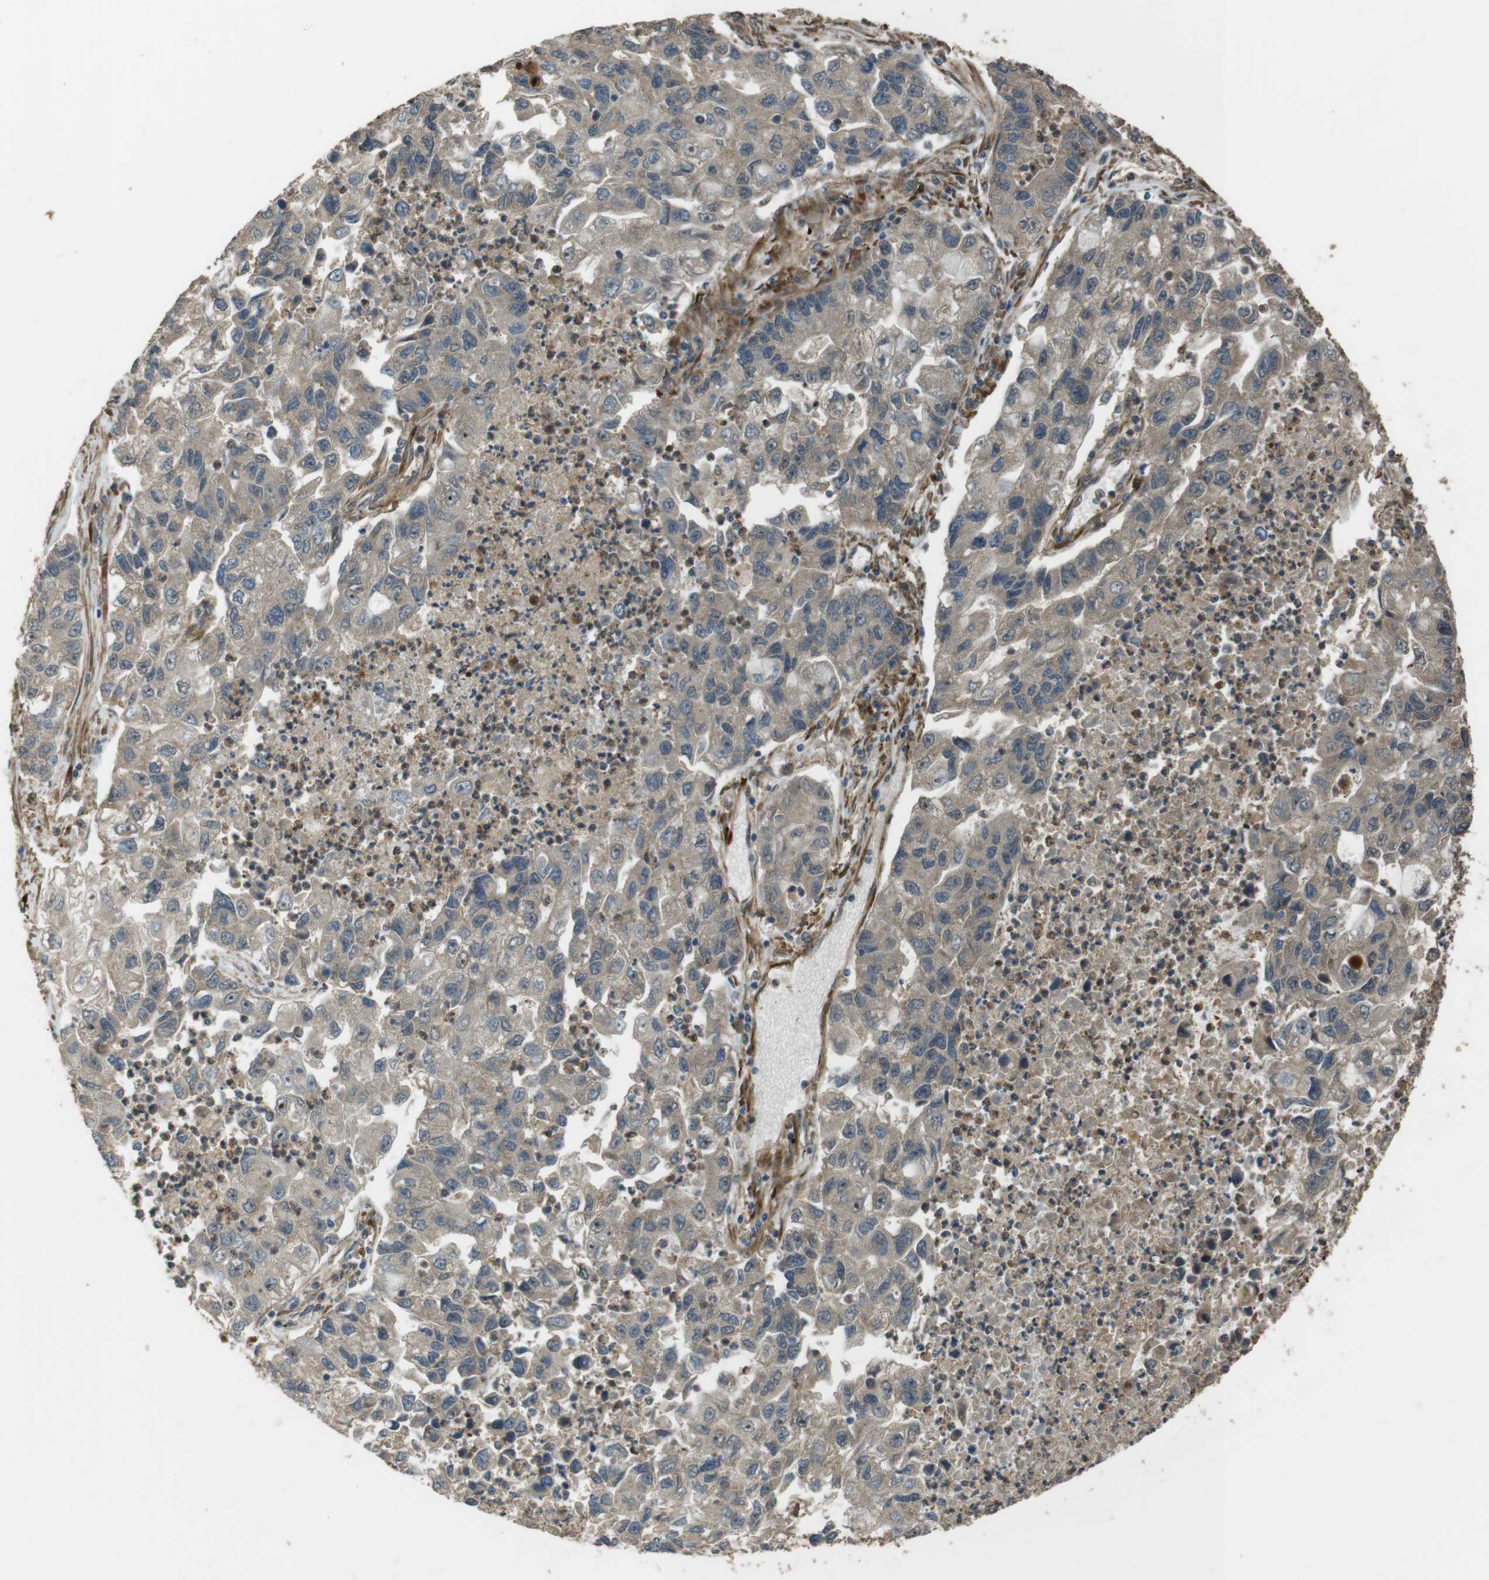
{"staining": {"intensity": "weak", "quantity": ">75%", "location": "cytoplasmic/membranous"}, "tissue": "lung cancer", "cell_type": "Tumor cells", "image_type": "cancer", "snomed": [{"axis": "morphology", "description": "Adenocarcinoma, NOS"}, {"axis": "topography", "description": "Lung"}], "caption": "Immunohistochemistry (IHC) histopathology image of lung cancer (adenocarcinoma) stained for a protein (brown), which shows low levels of weak cytoplasmic/membranous staining in approximately >75% of tumor cells.", "gene": "MSRB3", "patient": {"sex": "female", "age": 51}}